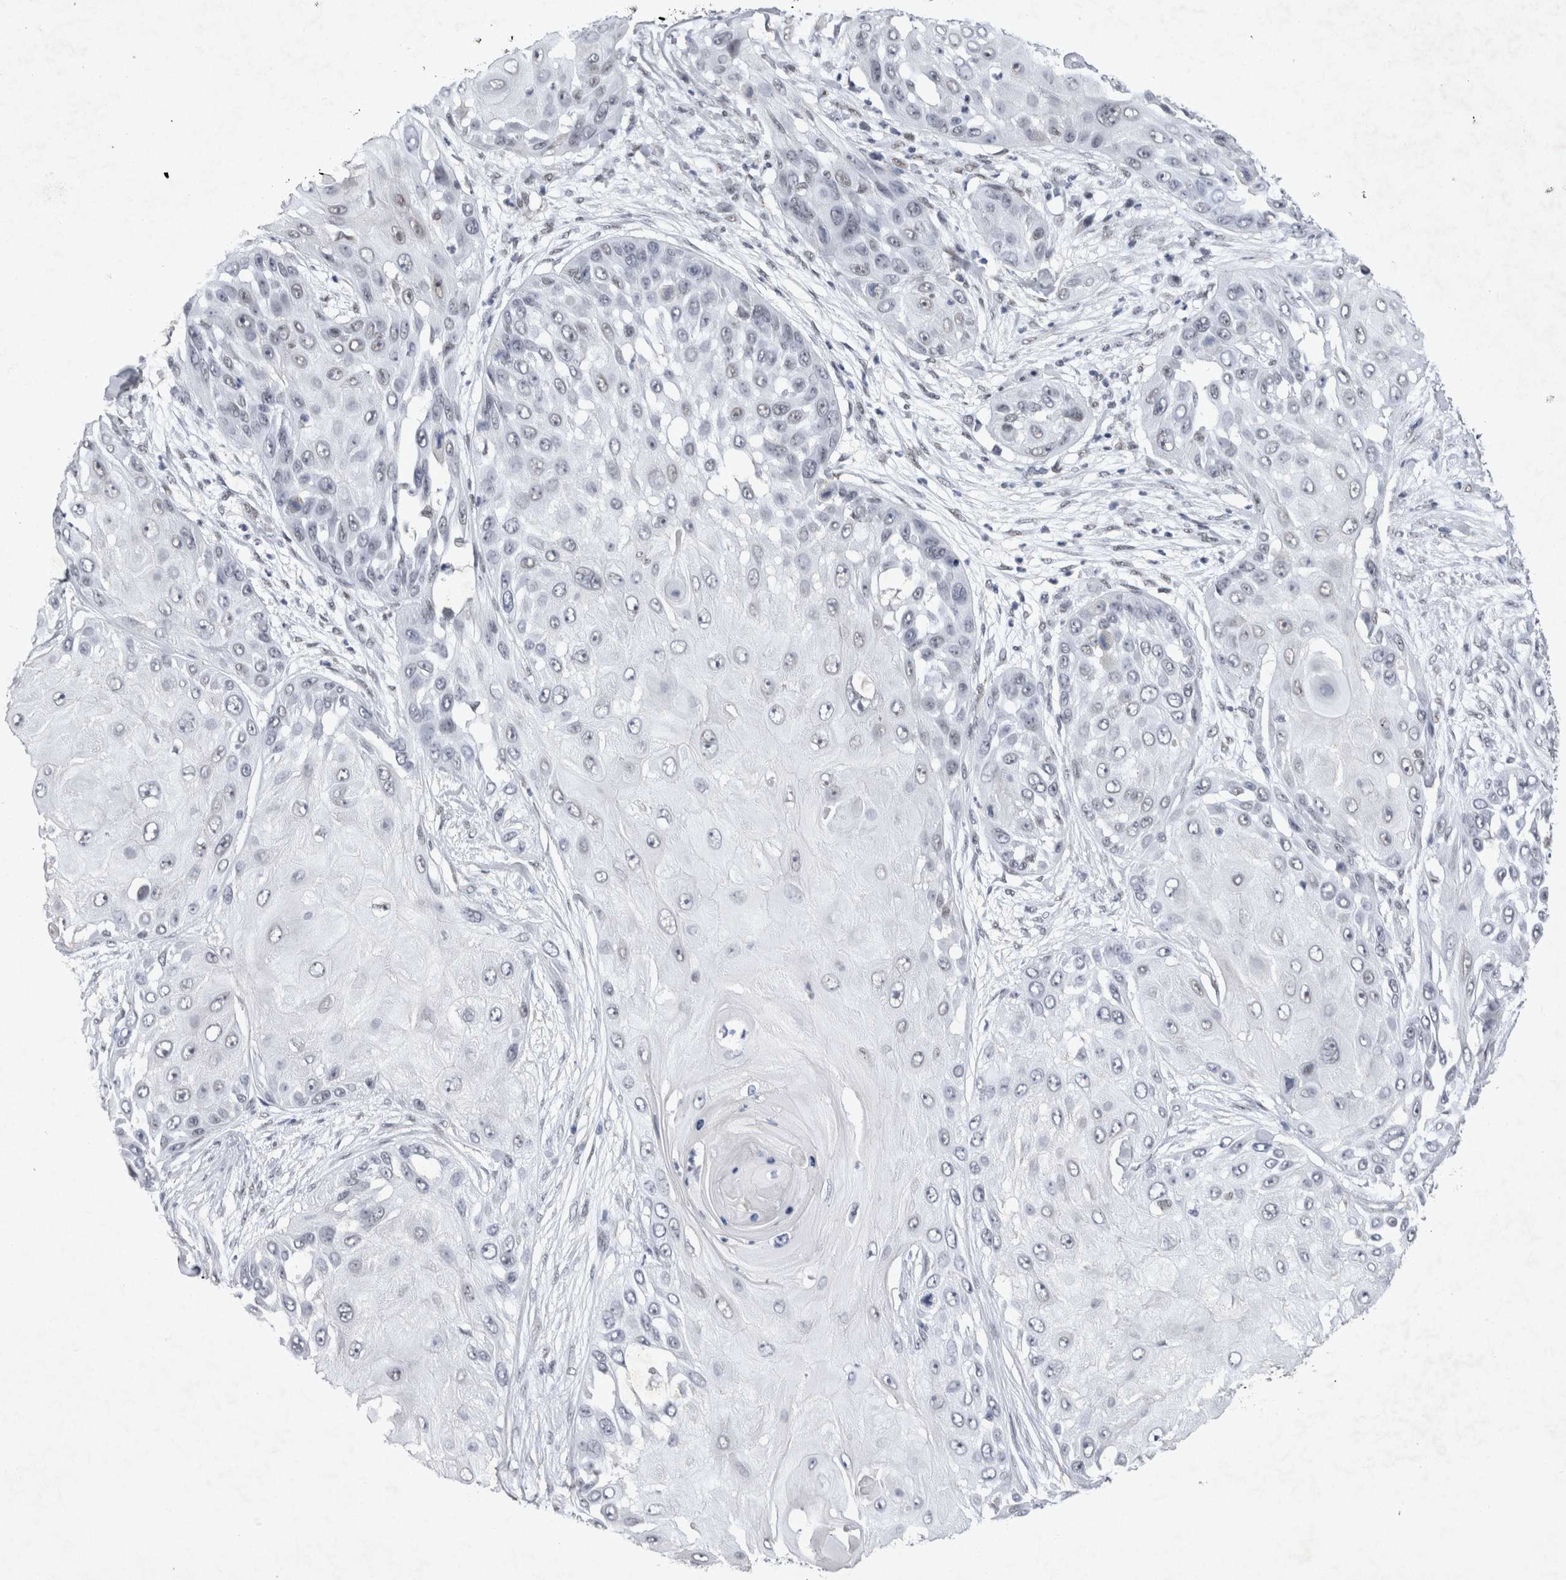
{"staining": {"intensity": "negative", "quantity": "none", "location": "none"}, "tissue": "skin cancer", "cell_type": "Tumor cells", "image_type": "cancer", "snomed": [{"axis": "morphology", "description": "Squamous cell carcinoma, NOS"}, {"axis": "topography", "description": "Skin"}], "caption": "Photomicrograph shows no protein expression in tumor cells of skin squamous cell carcinoma tissue.", "gene": "RBM6", "patient": {"sex": "female", "age": 44}}